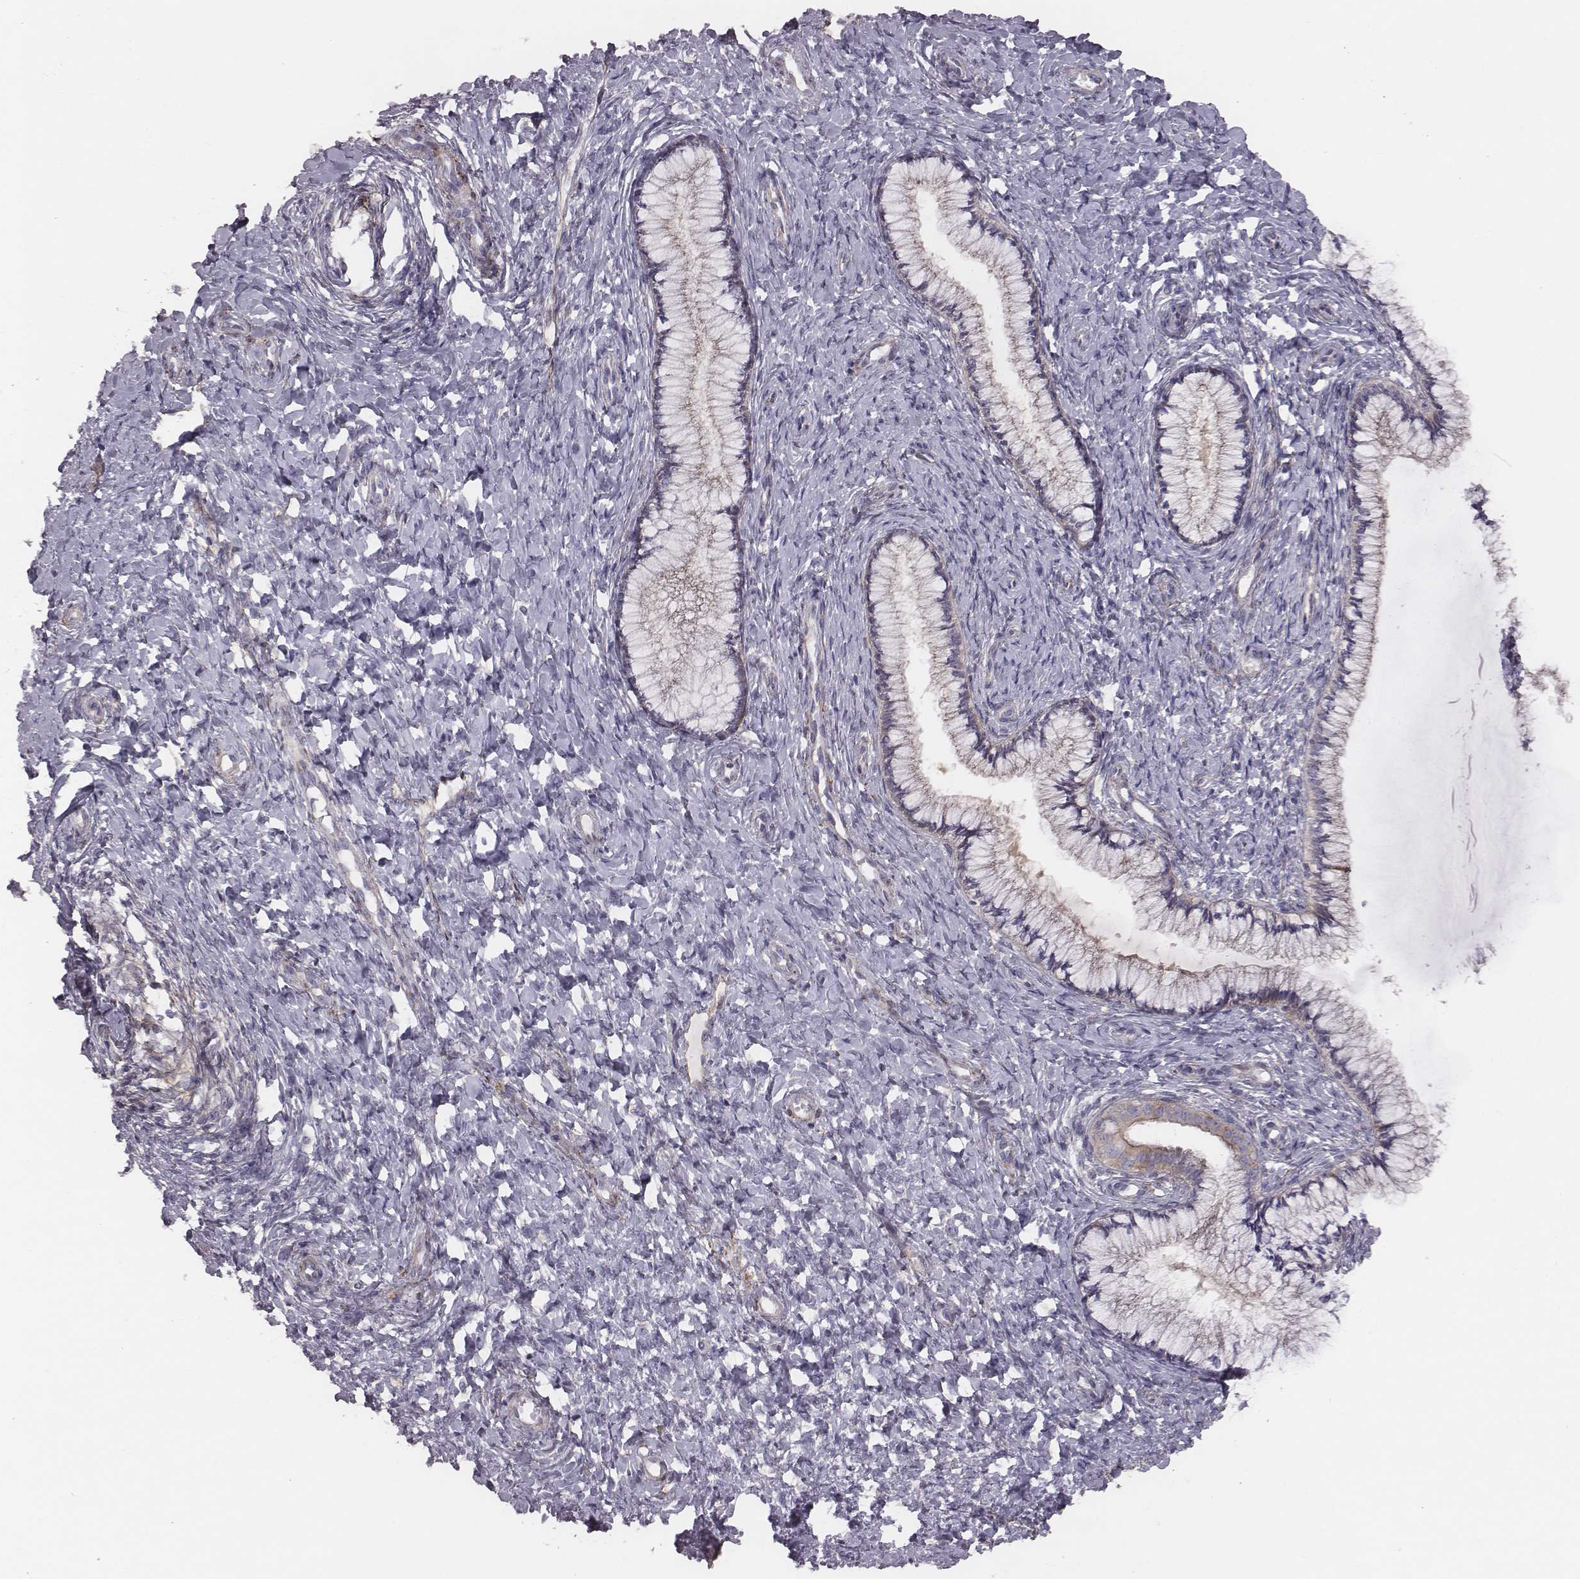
{"staining": {"intensity": "weak", "quantity": ">75%", "location": "cytoplasmic/membranous"}, "tissue": "cervix", "cell_type": "Glandular cells", "image_type": "normal", "snomed": [{"axis": "morphology", "description": "Normal tissue, NOS"}, {"axis": "topography", "description": "Cervix"}], "caption": "Immunohistochemistry histopathology image of benign cervix: cervix stained using immunohistochemistry (IHC) demonstrates low levels of weak protein expression localized specifically in the cytoplasmic/membranous of glandular cells, appearing as a cytoplasmic/membranous brown color.", "gene": "PRKCZ", "patient": {"sex": "female", "age": 37}}